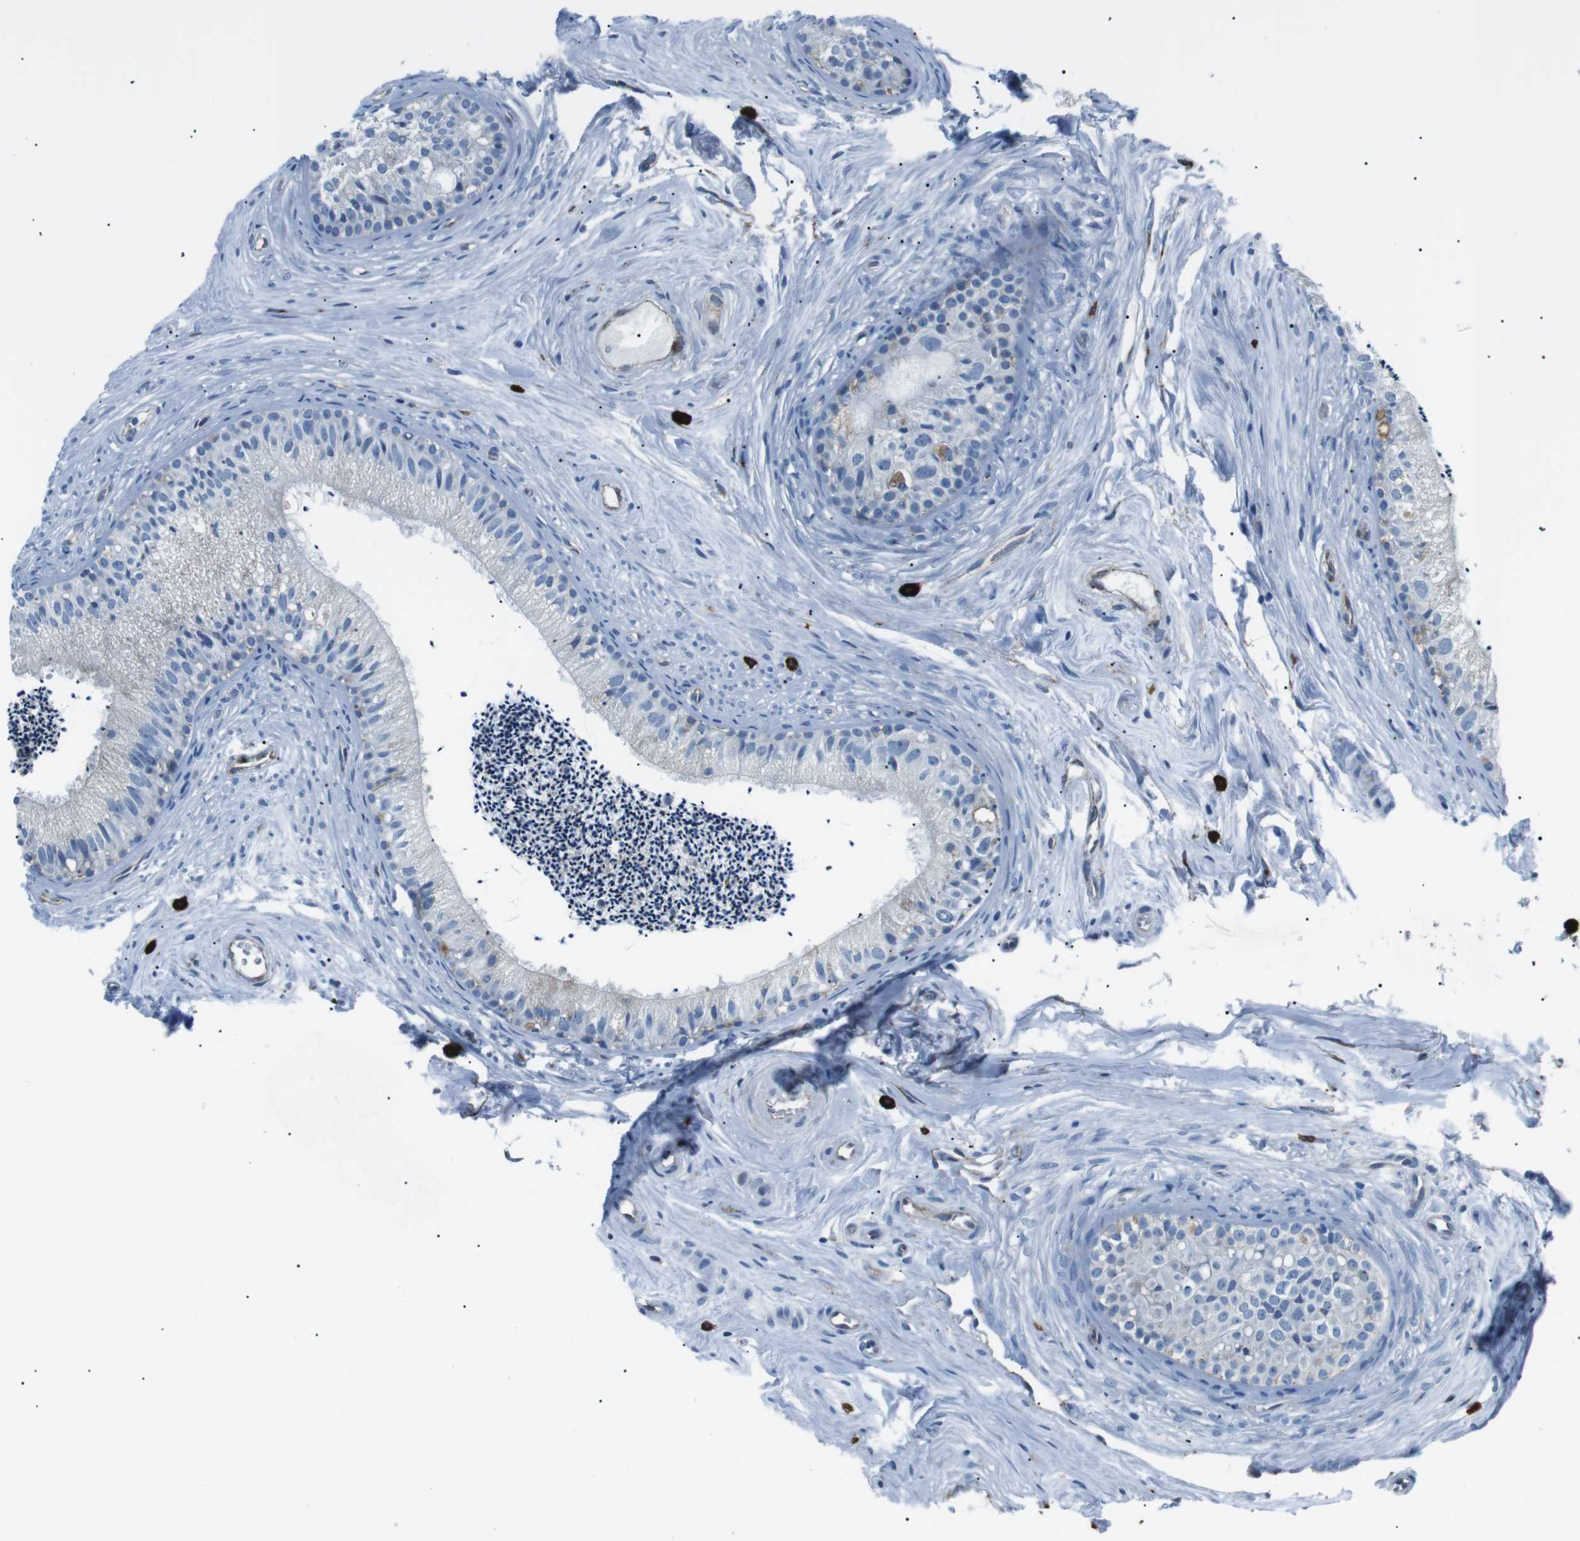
{"staining": {"intensity": "negative", "quantity": "none", "location": "none"}, "tissue": "epididymis", "cell_type": "Glandular cells", "image_type": "normal", "snomed": [{"axis": "morphology", "description": "Normal tissue, NOS"}, {"axis": "topography", "description": "Epididymis"}], "caption": "DAB (3,3'-diaminobenzidine) immunohistochemical staining of benign human epididymis reveals no significant positivity in glandular cells.", "gene": "CSF2RA", "patient": {"sex": "male", "age": 56}}